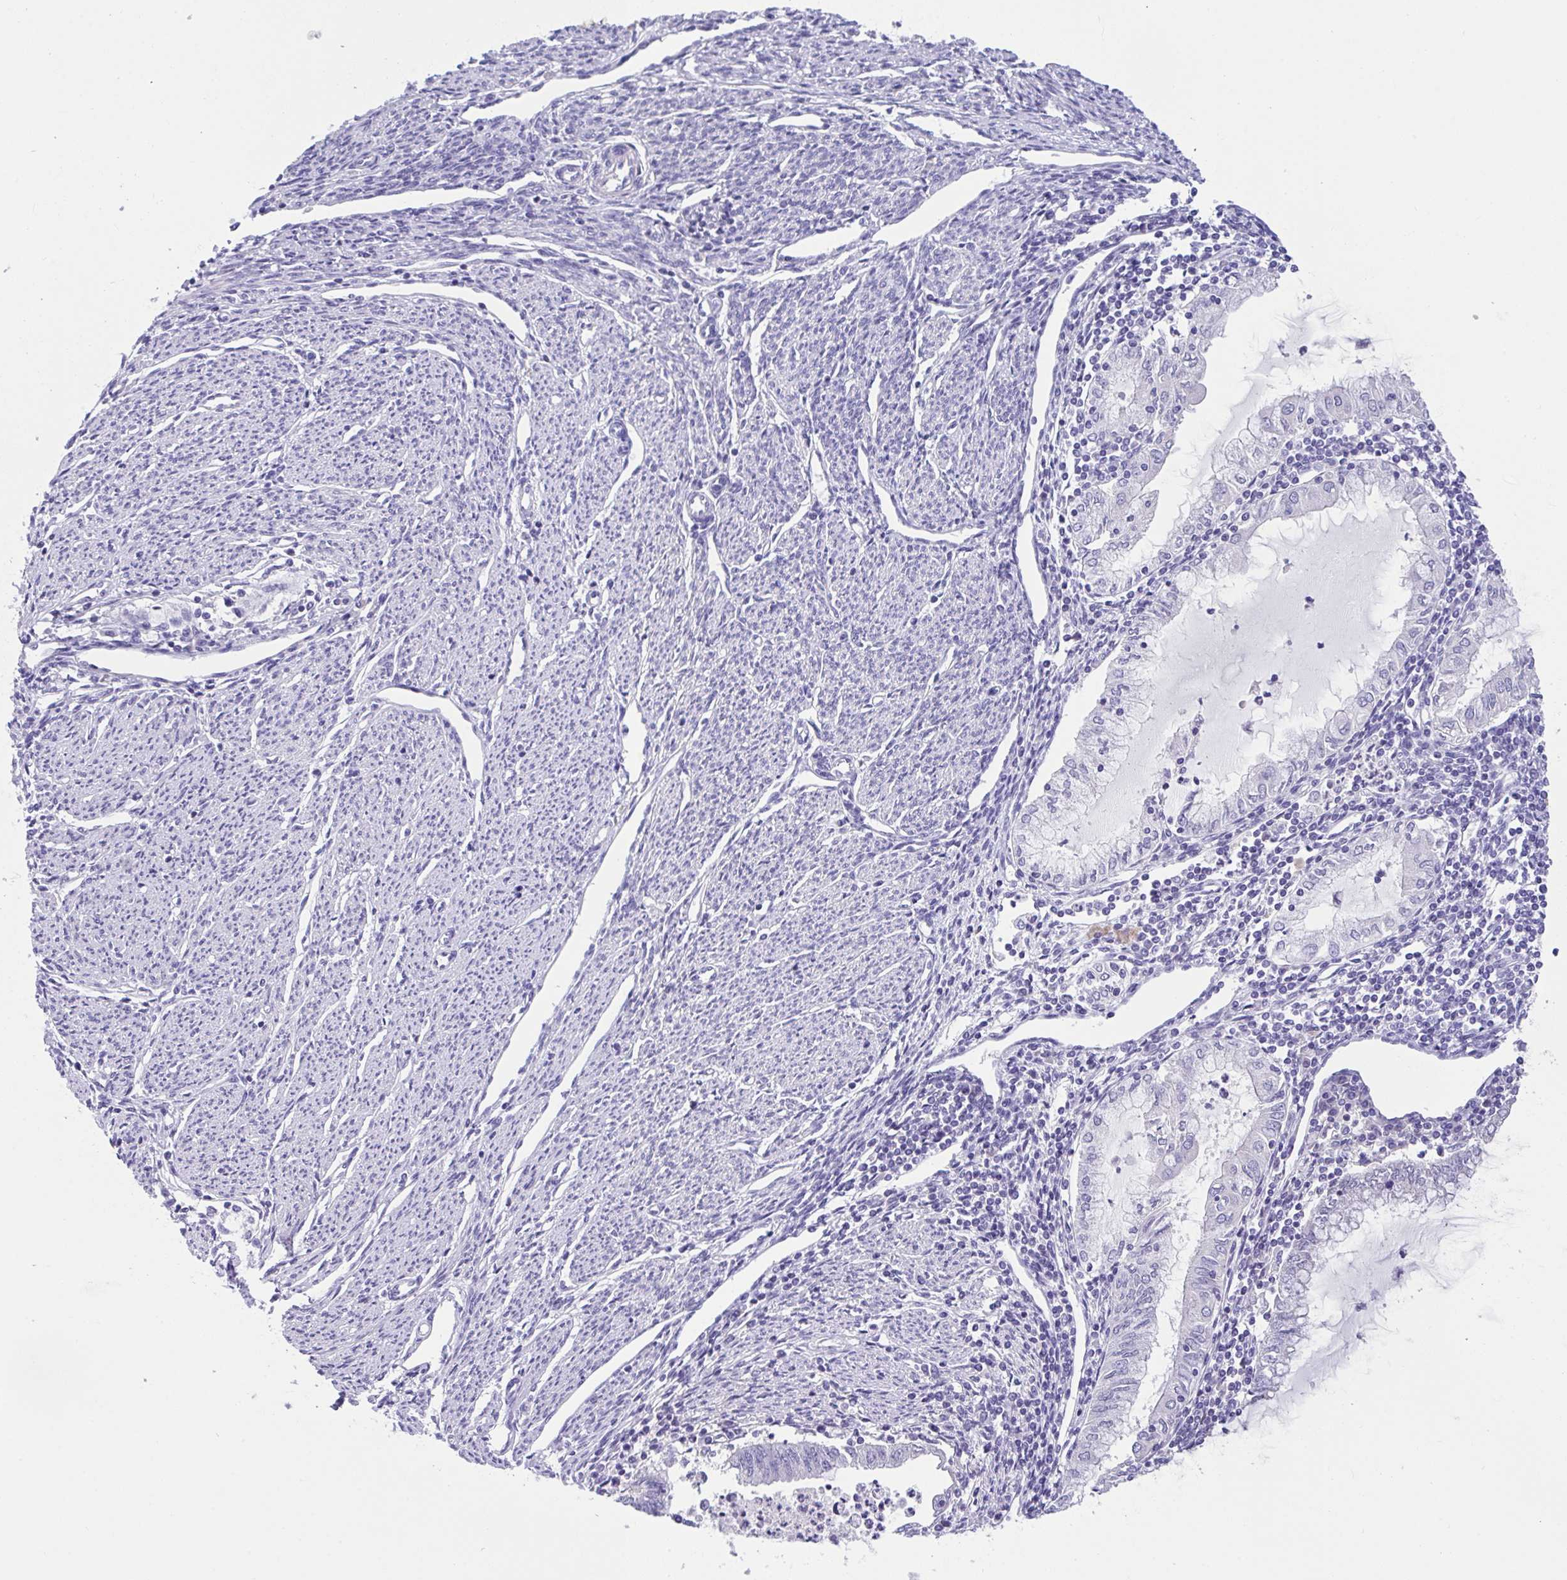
{"staining": {"intensity": "negative", "quantity": "none", "location": "none"}, "tissue": "endometrial cancer", "cell_type": "Tumor cells", "image_type": "cancer", "snomed": [{"axis": "morphology", "description": "Adenocarcinoma, NOS"}, {"axis": "topography", "description": "Endometrium"}], "caption": "Endometrial cancer (adenocarcinoma) was stained to show a protein in brown. There is no significant expression in tumor cells.", "gene": "FBXL20", "patient": {"sex": "female", "age": 79}}